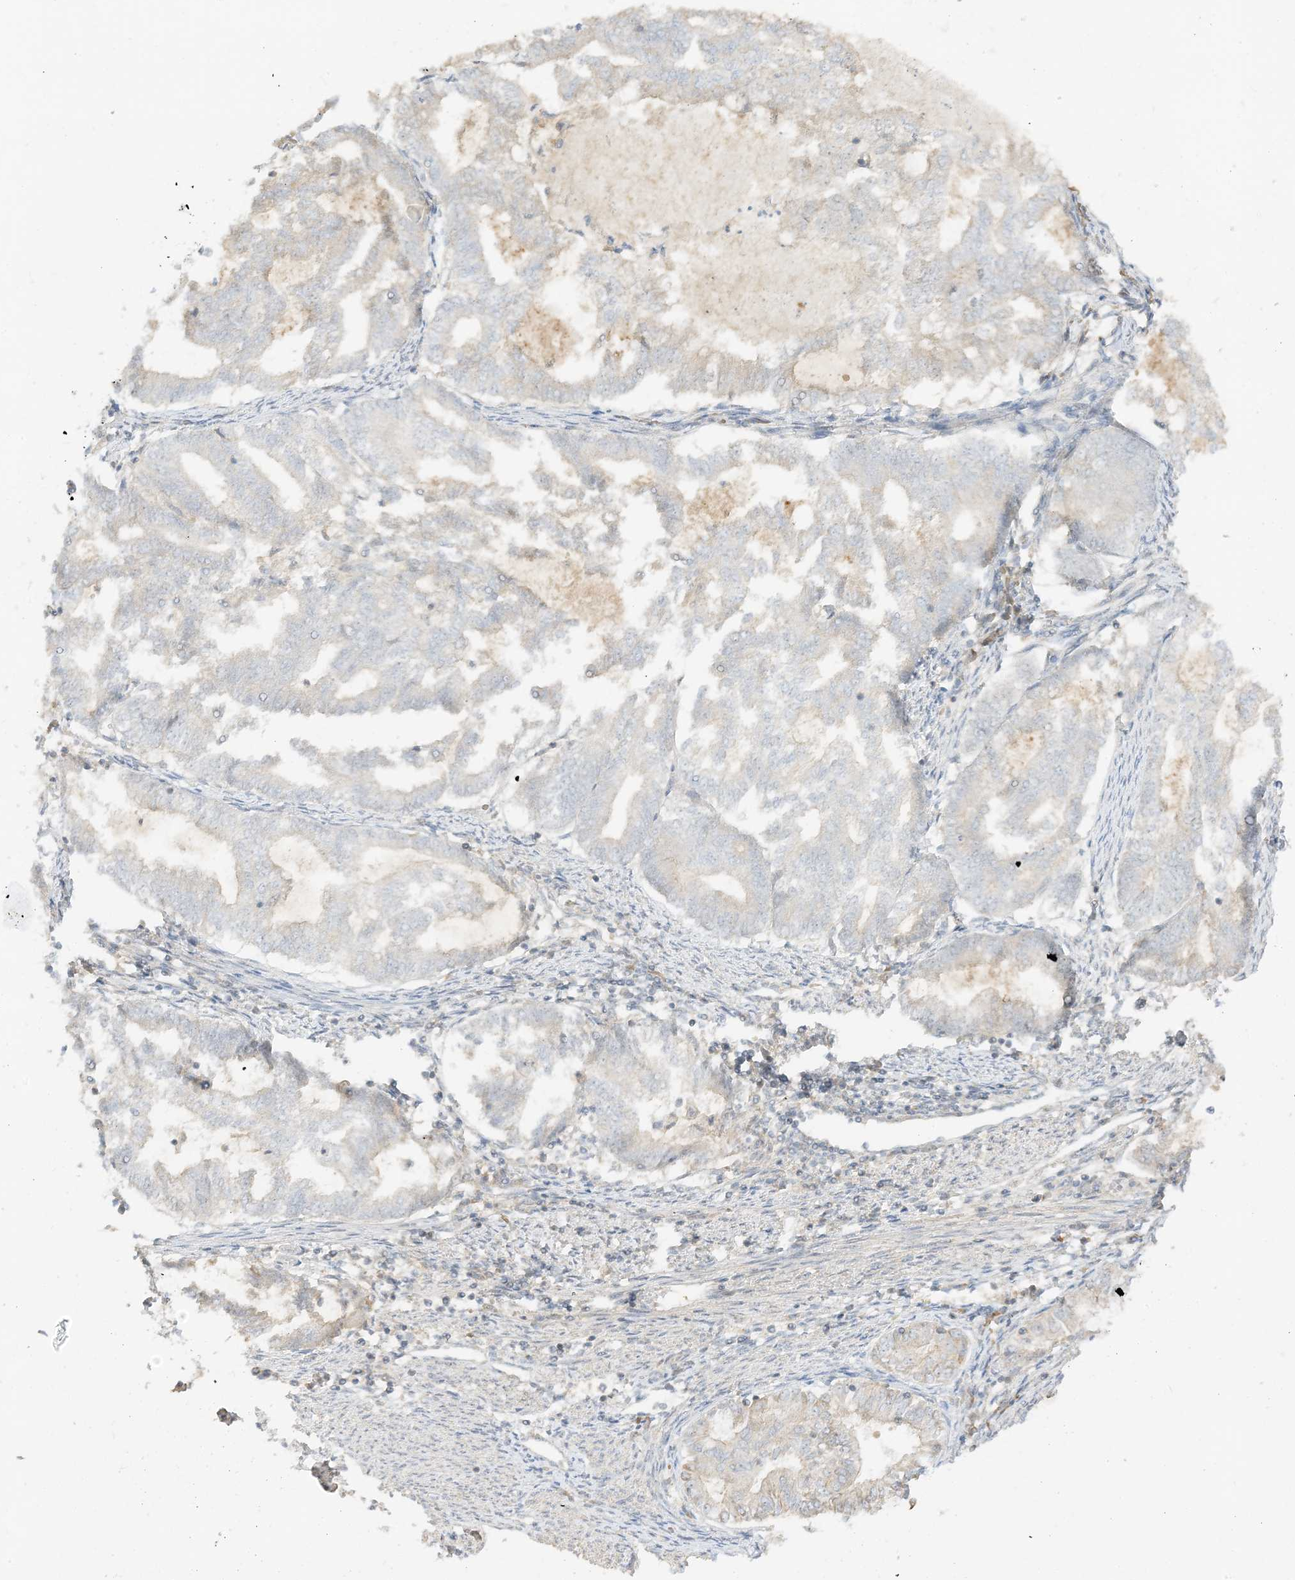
{"staining": {"intensity": "negative", "quantity": "none", "location": "none"}, "tissue": "endometrial cancer", "cell_type": "Tumor cells", "image_type": "cancer", "snomed": [{"axis": "morphology", "description": "Adenocarcinoma, NOS"}, {"axis": "topography", "description": "Endometrium"}], "caption": "An immunohistochemistry micrograph of endometrial cancer is shown. There is no staining in tumor cells of endometrial cancer.", "gene": "ETAA1", "patient": {"sex": "female", "age": 79}}